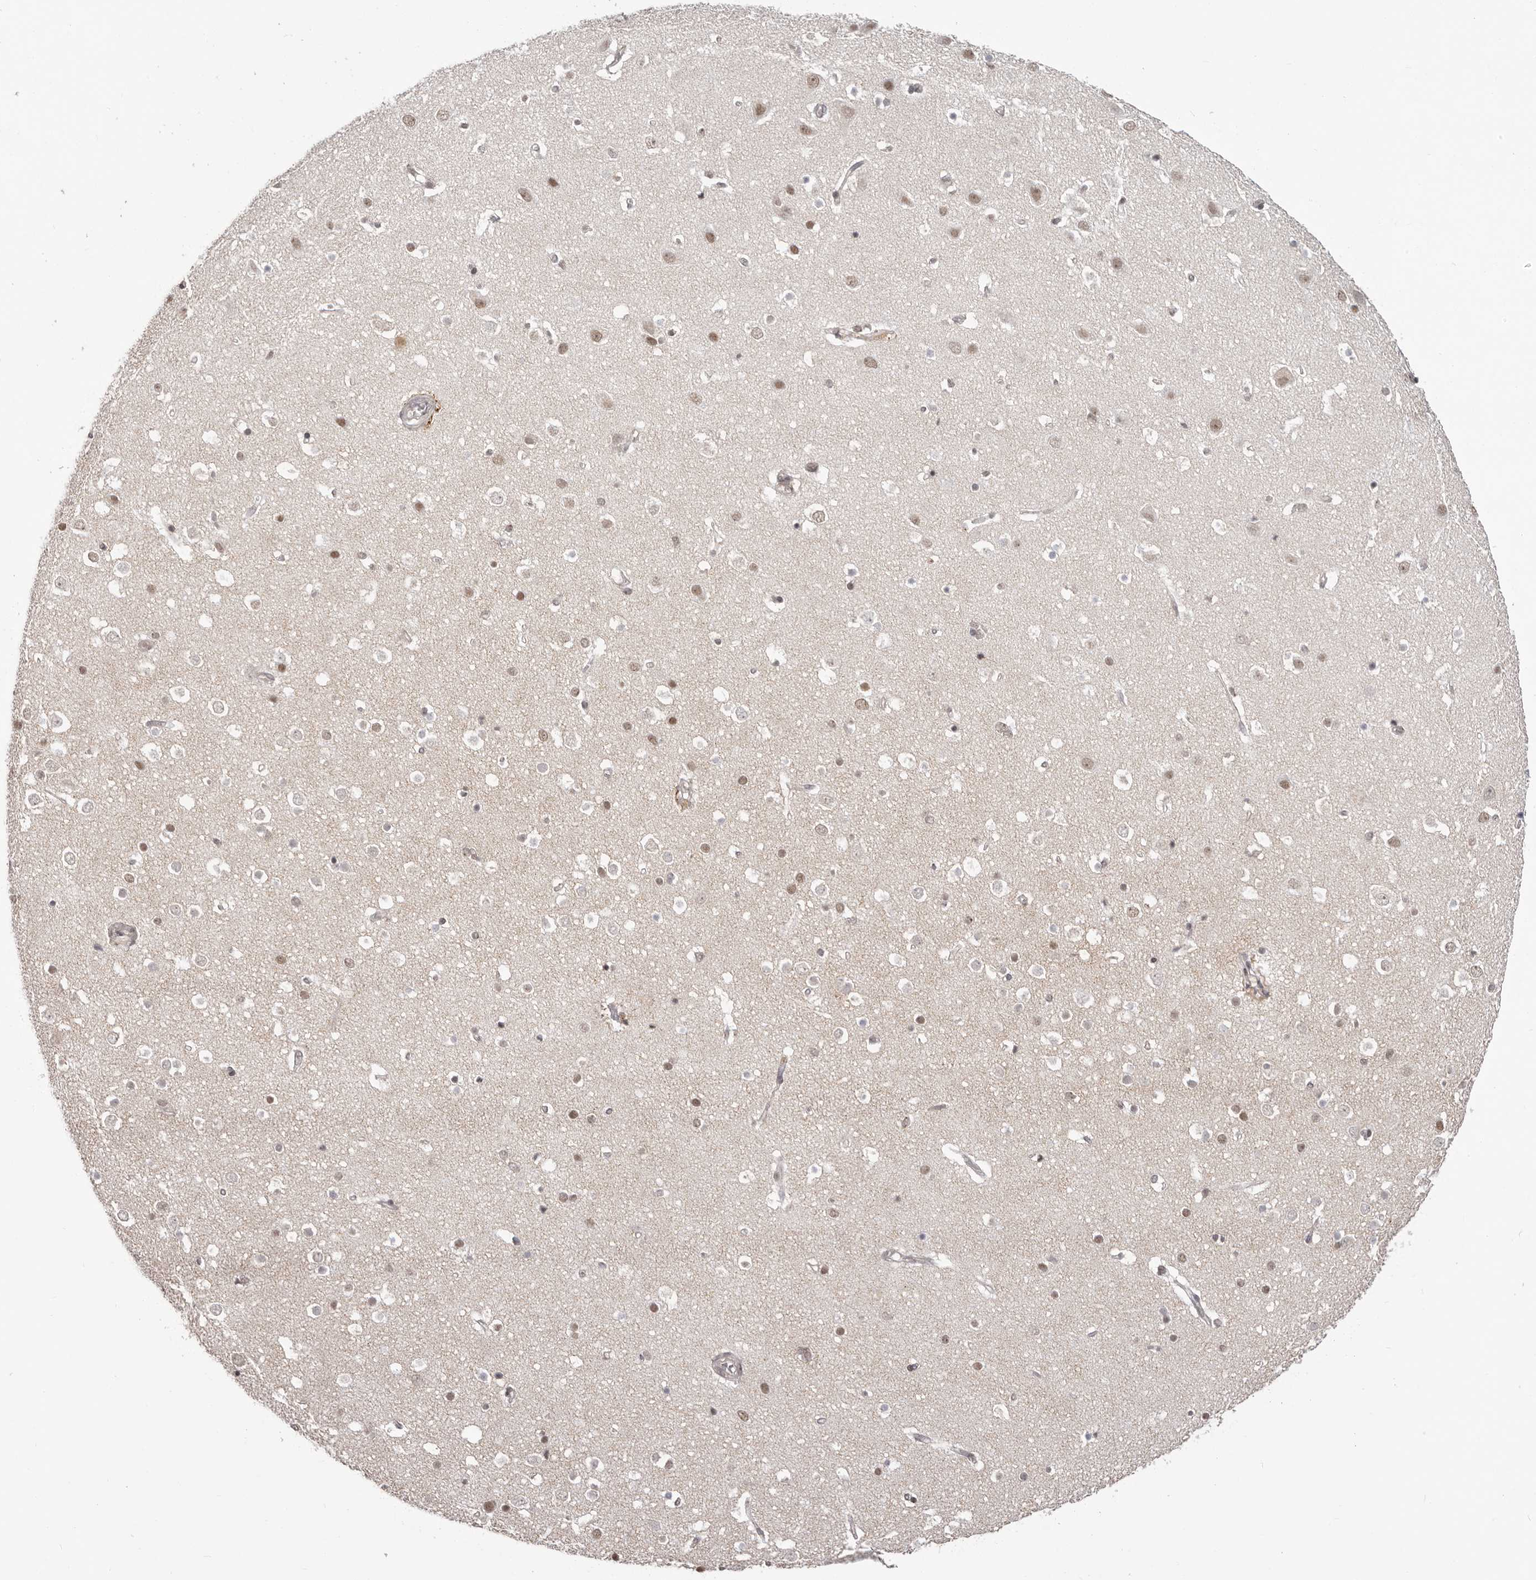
{"staining": {"intensity": "negative", "quantity": "none", "location": "none"}, "tissue": "cerebral cortex", "cell_type": "Endothelial cells", "image_type": "normal", "snomed": [{"axis": "morphology", "description": "Normal tissue, NOS"}, {"axis": "topography", "description": "Cerebral cortex"}], "caption": "There is no significant staining in endothelial cells of cerebral cortex. (DAB immunohistochemistry (IHC) visualized using brightfield microscopy, high magnification).", "gene": "RNF2", "patient": {"sex": "male", "age": 54}}